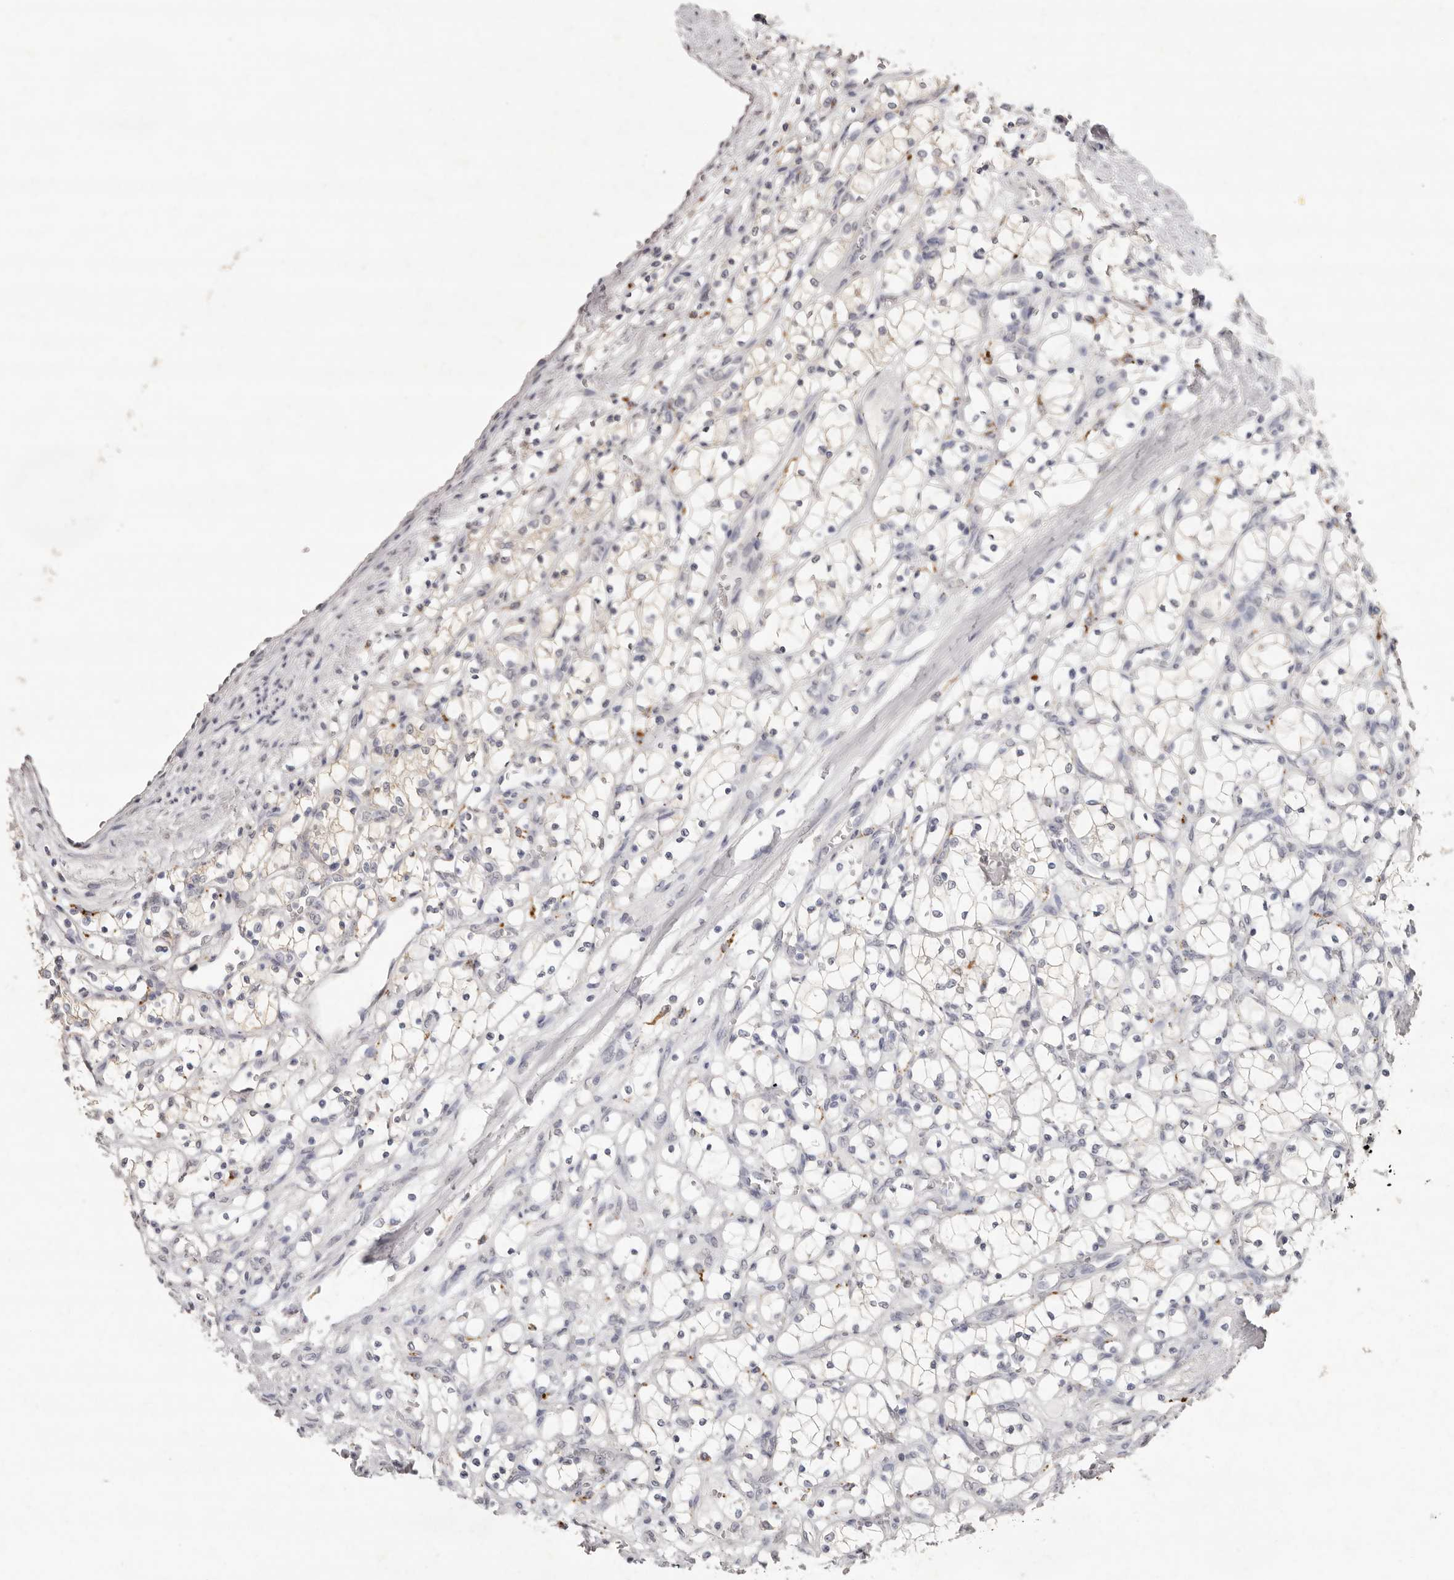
{"staining": {"intensity": "negative", "quantity": "none", "location": "none"}, "tissue": "renal cancer", "cell_type": "Tumor cells", "image_type": "cancer", "snomed": [{"axis": "morphology", "description": "Adenocarcinoma, NOS"}, {"axis": "topography", "description": "Kidney"}], "caption": "High power microscopy histopathology image of an IHC micrograph of renal cancer, revealing no significant staining in tumor cells. (Brightfield microscopy of DAB (3,3'-diaminobenzidine) immunohistochemistry at high magnification).", "gene": "FAM185A", "patient": {"sex": "female", "age": 69}}